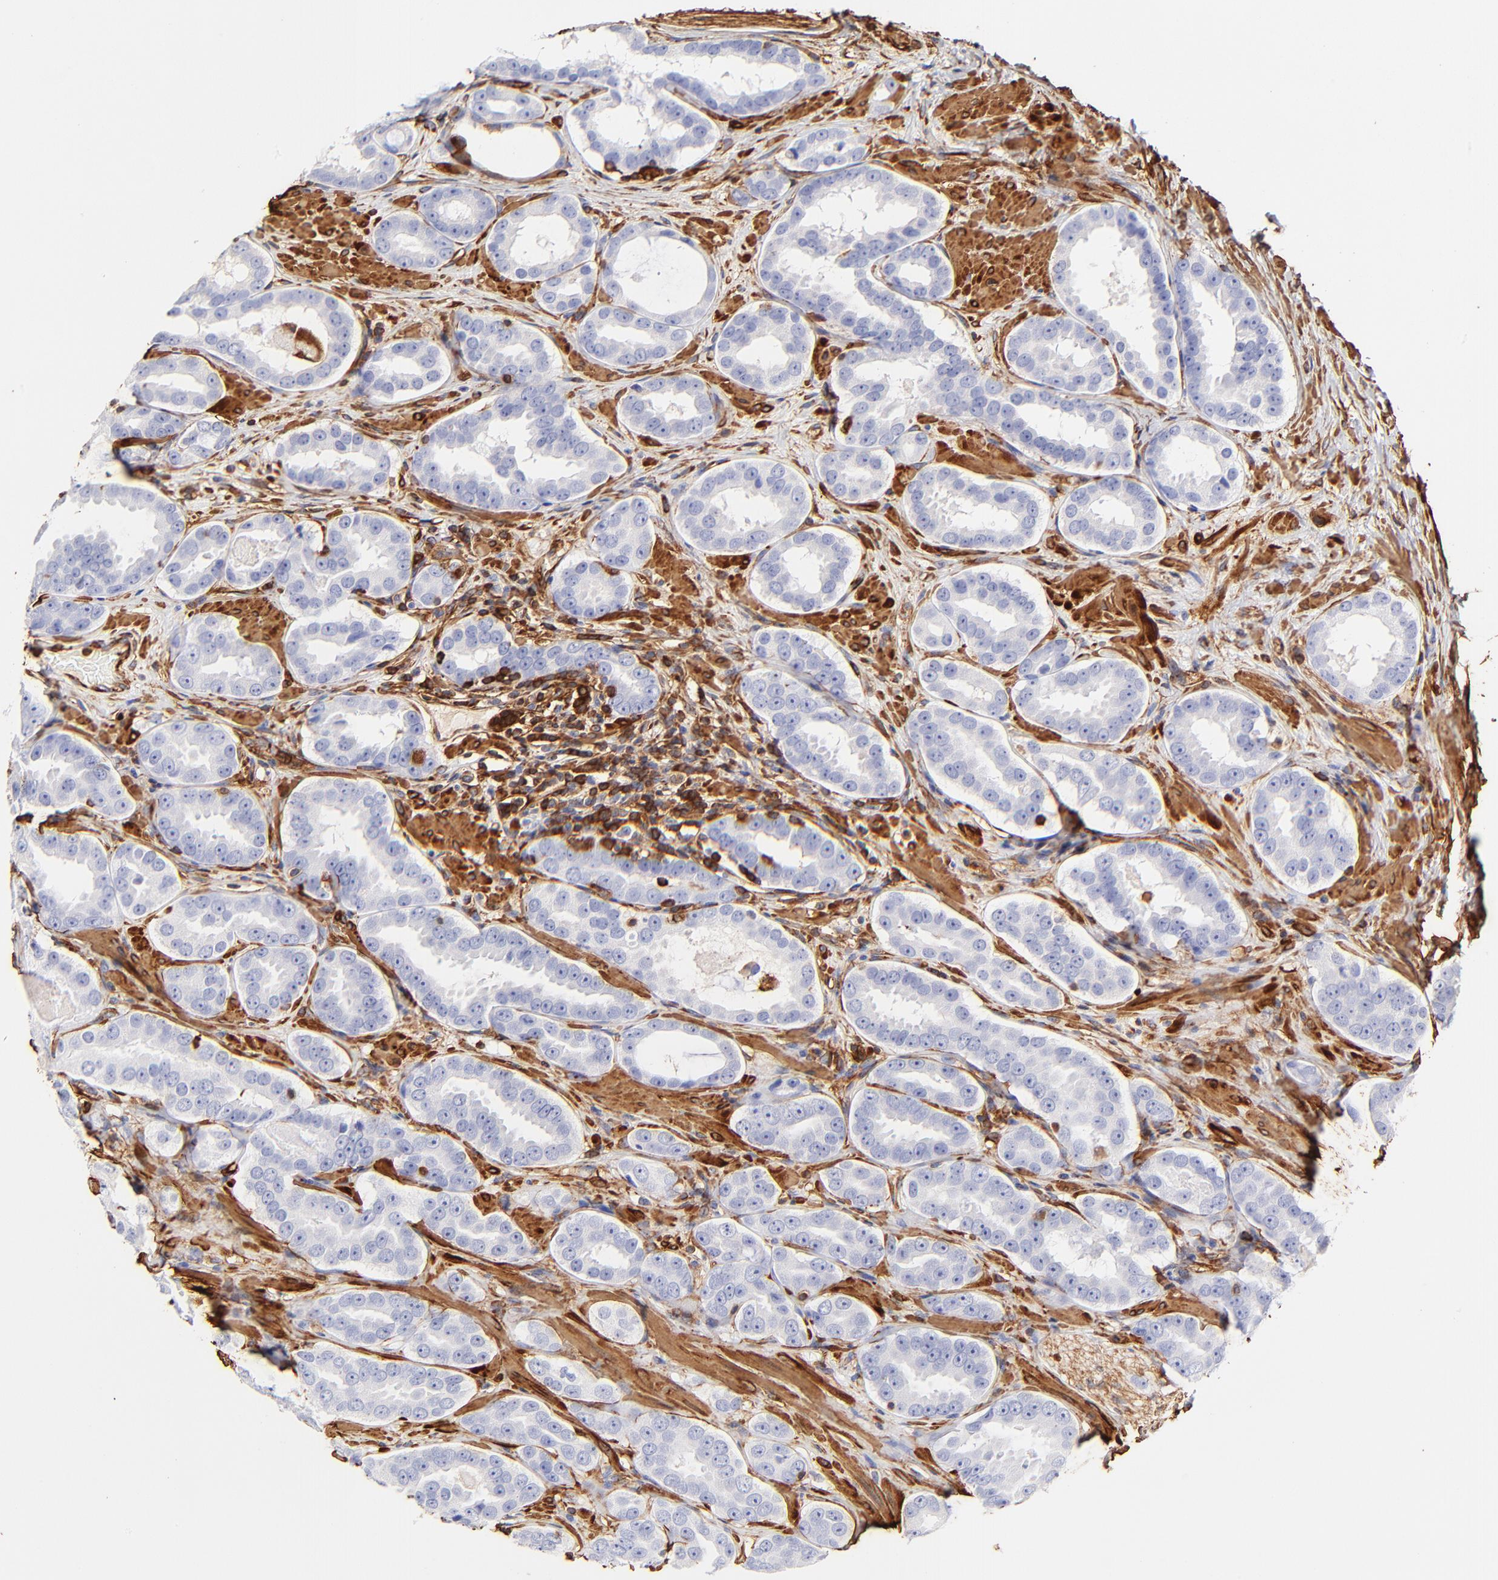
{"staining": {"intensity": "negative", "quantity": "none", "location": "none"}, "tissue": "prostate cancer", "cell_type": "Tumor cells", "image_type": "cancer", "snomed": [{"axis": "morphology", "description": "Adenocarcinoma, Low grade"}, {"axis": "topography", "description": "Prostate"}], "caption": "This is an IHC photomicrograph of human prostate cancer (adenocarcinoma (low-grade)). There is no expression in tumor cells.", "gene": "FLNA", "patient": {"sex": "male", "age": 59}}